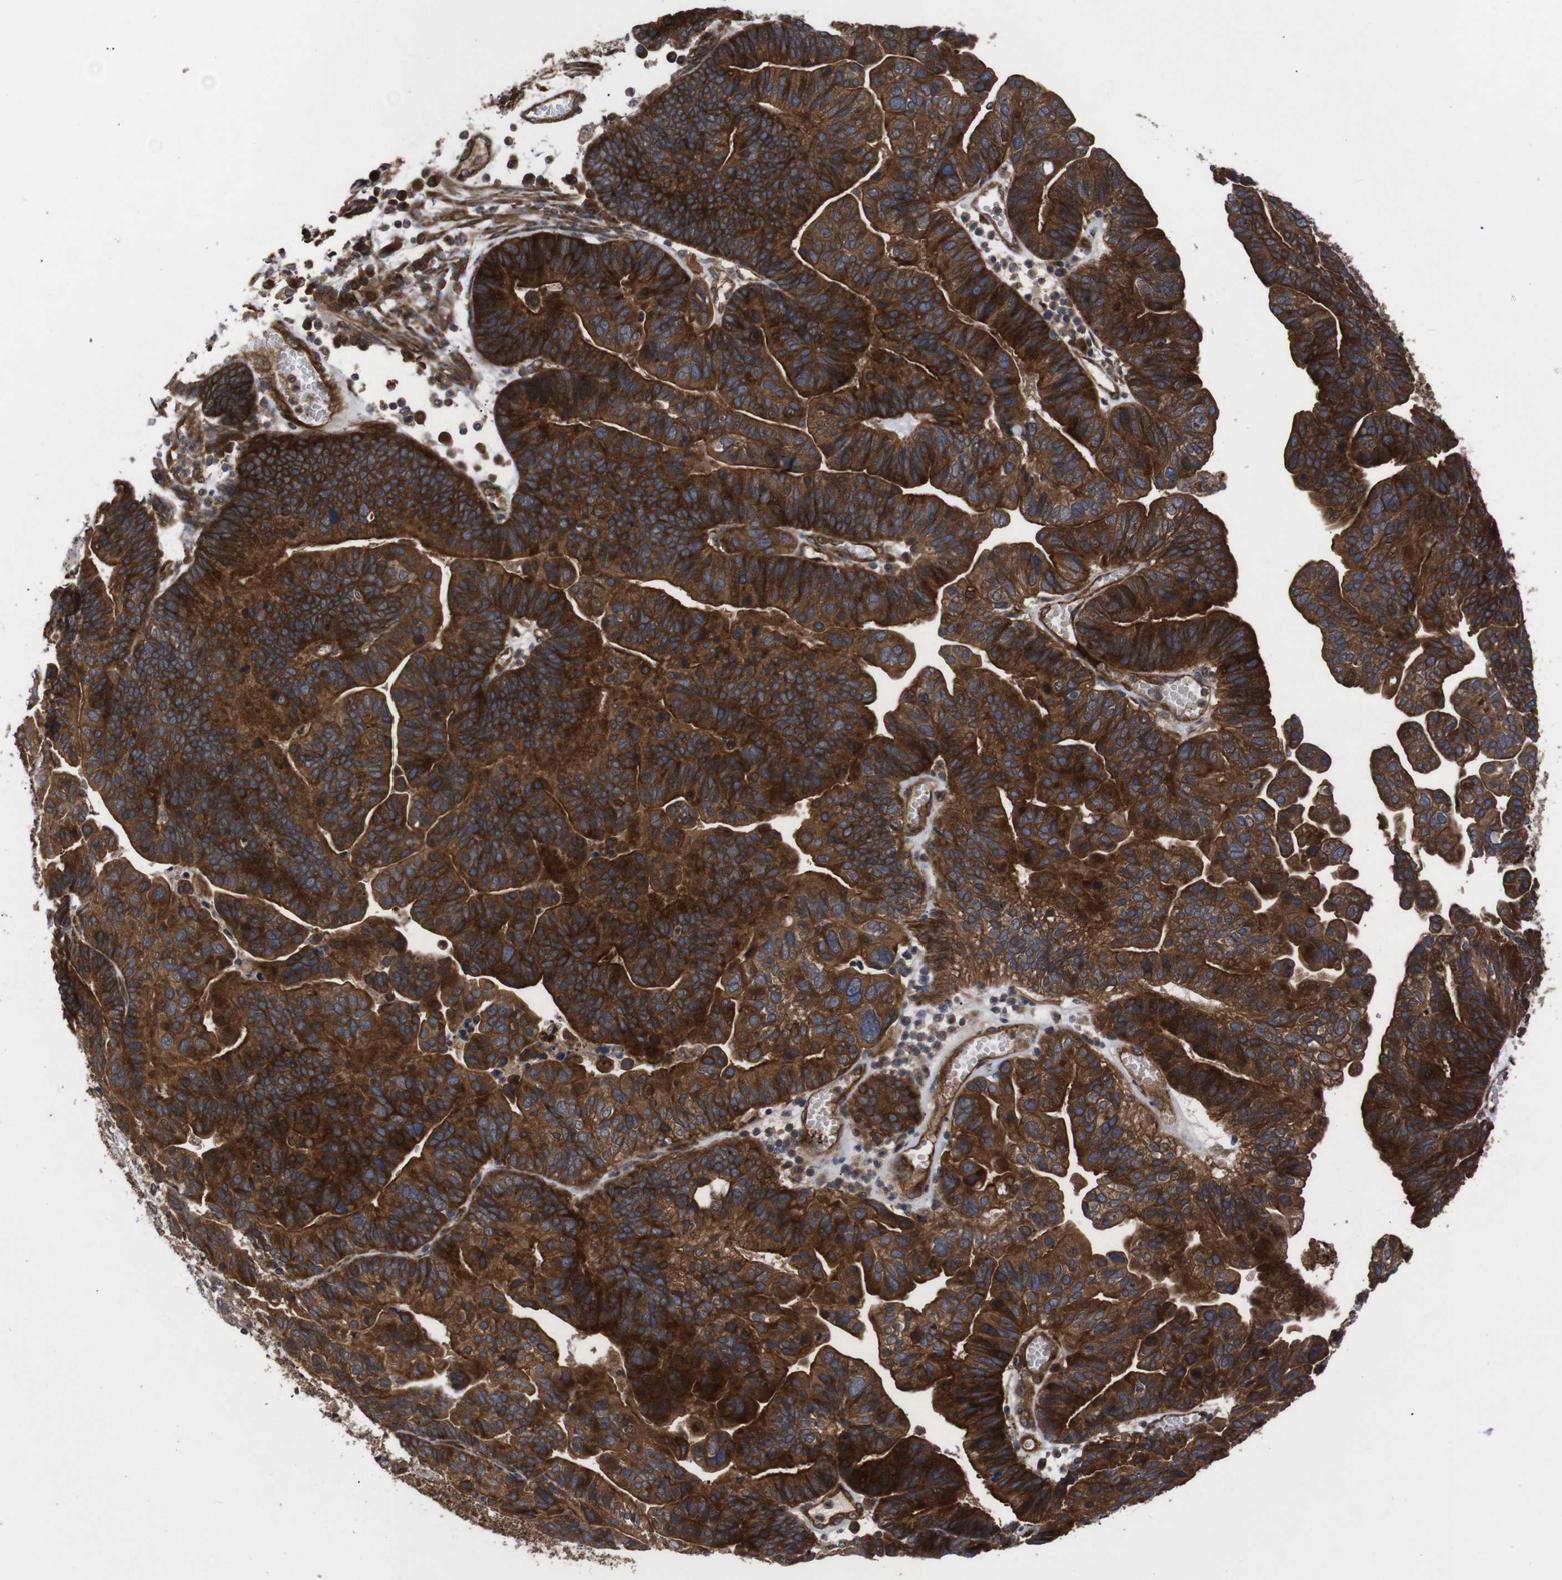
{"staining": {"intensity": "strong", "quantity": ">75%", "location": "cytoplasmic/membranous"}, "tissue": "ovarian cancer", "cell_type": "Tumor cells", "image_type": "cancer", "snomed": [{"axis": "morphology", "description": "Cystadenocarcinoma, serous, NOS"}, {"axis": "topography", "description": "Ovary"}], "caption": "IHC staining of ovarian cancer, which demonstrates high levels of strong cytoplasmic/membranous expression in approximately >75% of tumor cells indicating strong cytoplasmic/membranous protein staining. The staining was performed using DAB (brown) for protein detection and nuclei were counterstained in hematoxylin (blue).", "gene": "PAWR", "patient": {"sex": "female", "age": 56}}